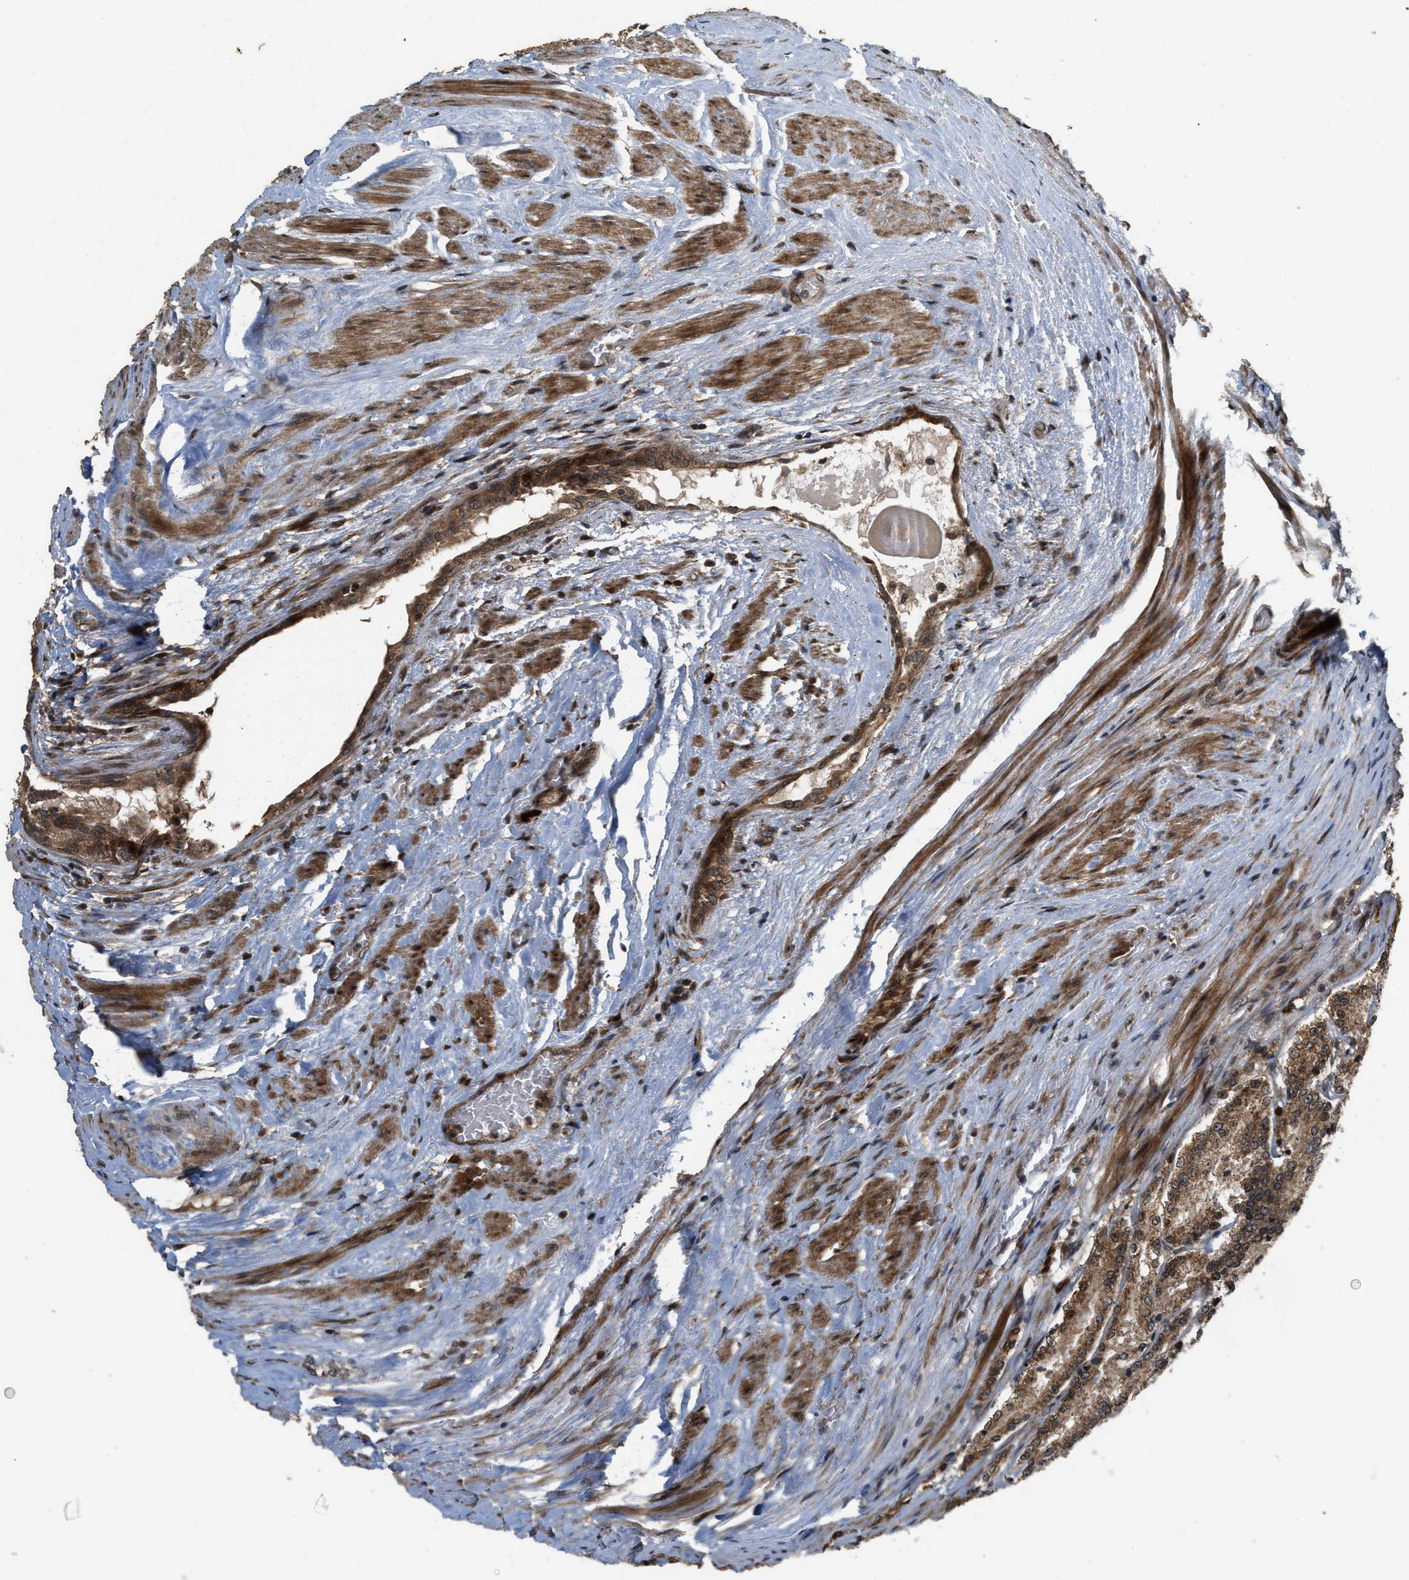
{"staining": {"intensity": "moderate", "quantity": ">75%", "location": "cytoplasmic/membranous,nuclear"}, "tissue": "prostate cancer", "cell_type": "Tumor cells", "image_type": "cancer", "snomed": [{"axis": "morphology", "description": "Adenocarcinoma, Medium grade"}, {"axis": "topography", "description": "Prostate"}], "caption": "Immunohistochemistry photomicrograph of neoplastic tissue: human medium-grade adenocarcinoma (prostate) stained using IHC displays medium levels of moderate protein expression localized specifically in the cytoplasmic/membranous and nuclear of tumor cells, appearing as a cytoplasmic/membranous and nuclear brown color.", "gene": "ELP2", "patient": {"sex": "male", "age": 72}}